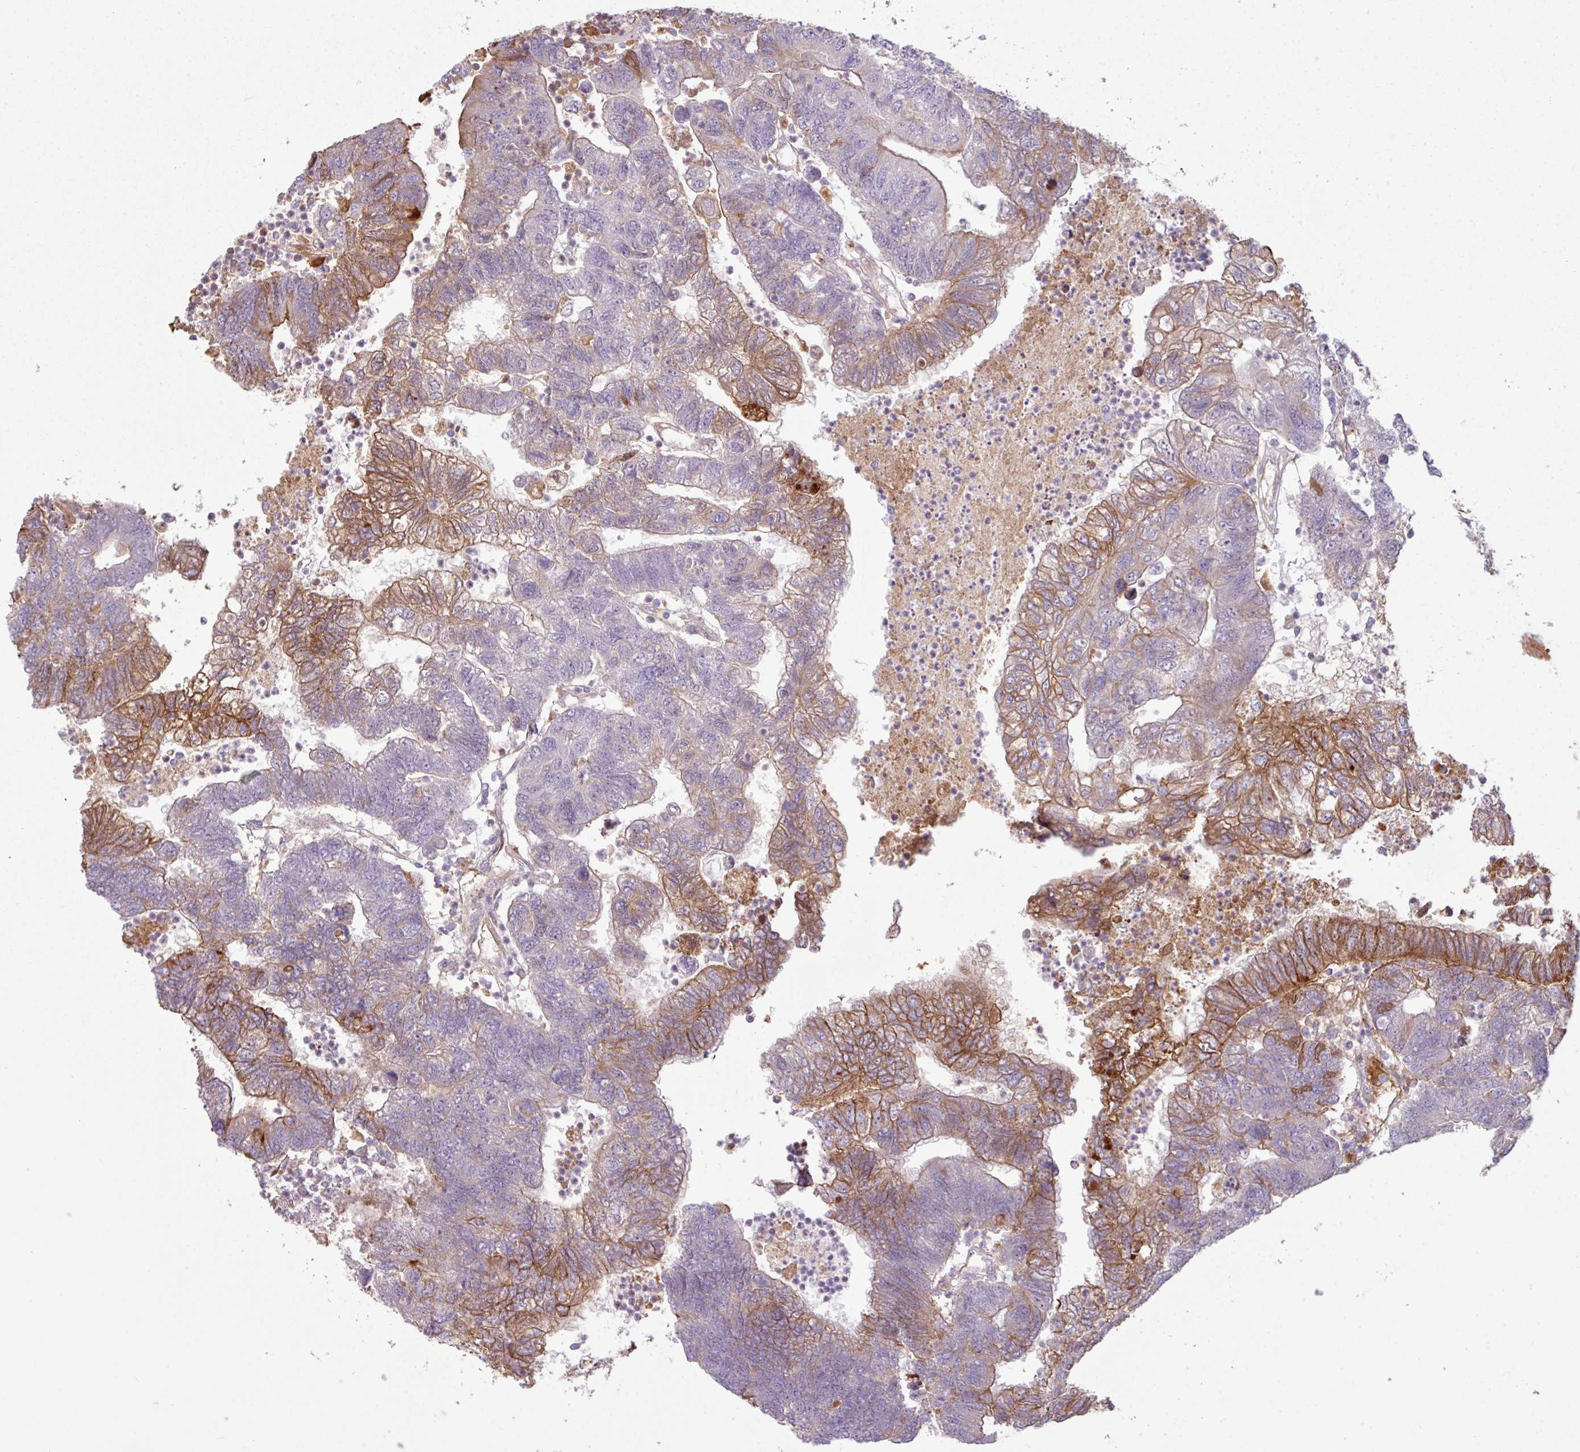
{"staining": {"intensity": "moderate", "quantity": "25%-75%", "location": "cytoplasmic/membranous"}, "tissue": "colorectal cancer", "cell_type": "Tumor cells", "image_type": "cancer", "snomed": [{"axis": "morphology", "description": "Adenocarcinoma, NOS"}, {"axis": "topography", "description": "Colon"}], "caption": "Moderate cytoplasmic/membranous expression for a protein is appreciated in approximately 25%-75% of tumor cells of colorectal cancer (adenocarcinoma) using immunohistochemistry.", "gene": "C4B", "patient": {"sex": "female", "age": 48}}